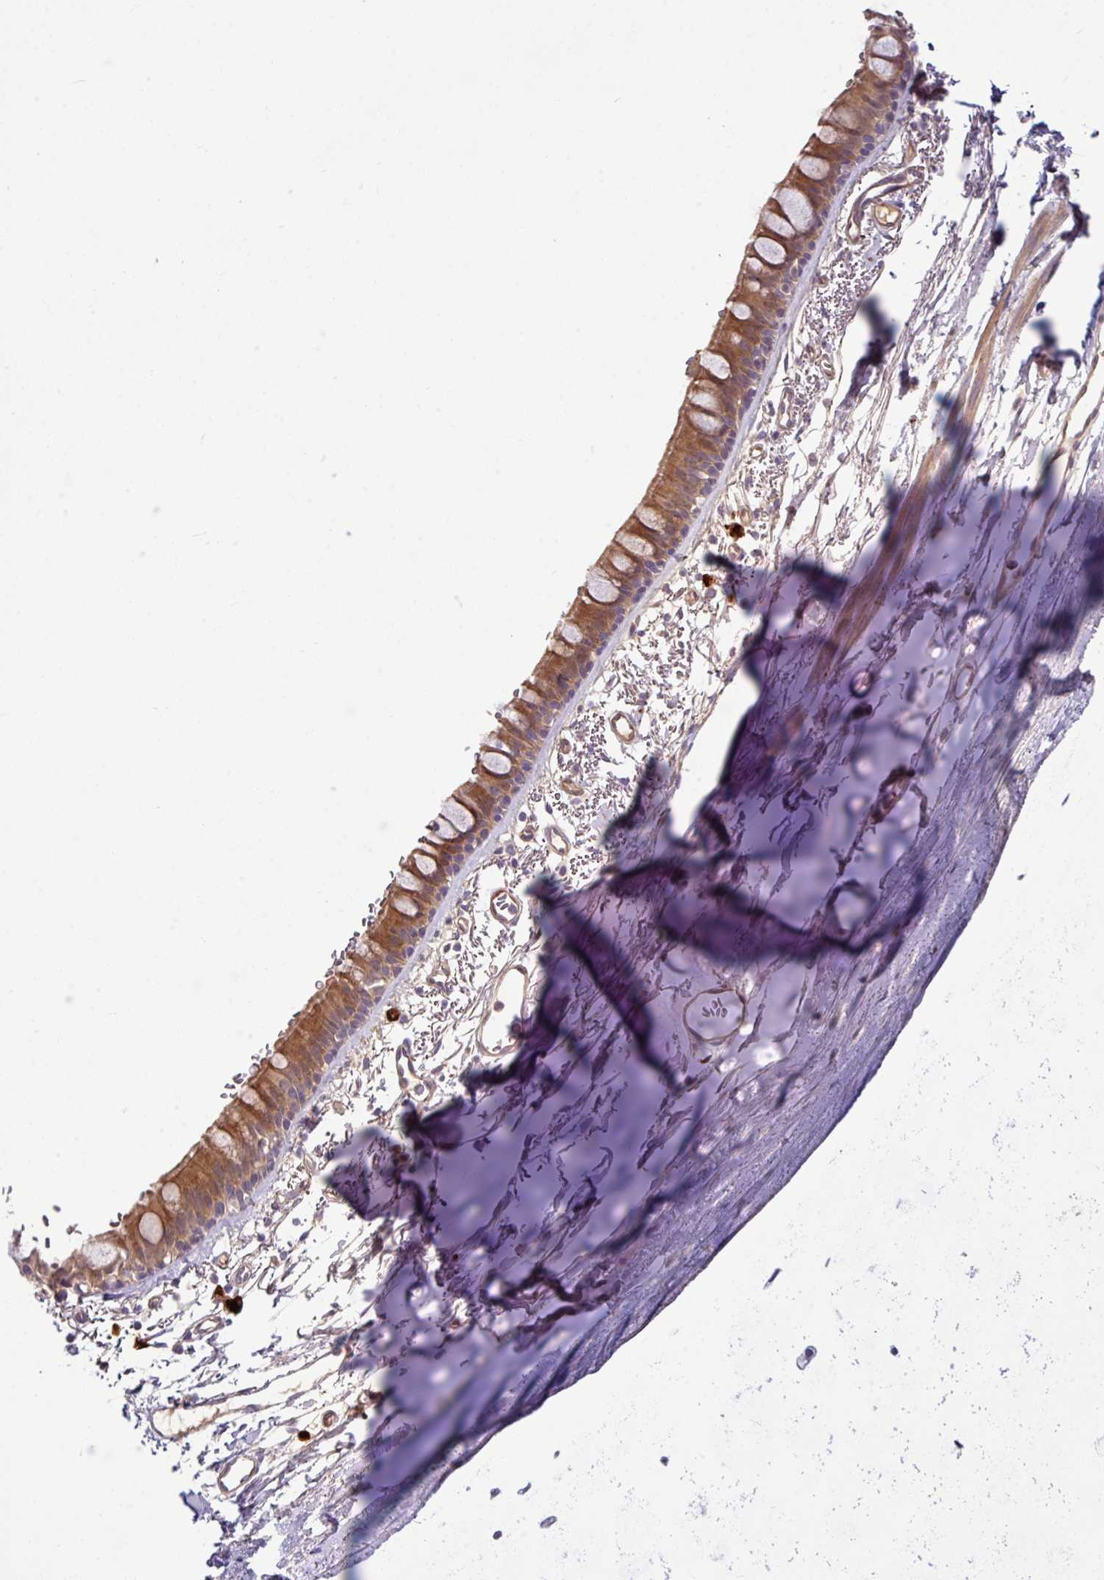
{"staining": {"intensity": "moderate", "quantity": ">75%", "location": "cytoplasmic/membranous"}, "tissue": "bronchus", "cell_type": "Respiratory epithelial cells", "image_type": "normal", "snomed": [{"axis": "morphology", "description": "Normal tissue, NOS"}, {"axis": "topography", "description": "Bronchus"}], "caption": "Bronchus was stained to show a protein in brown. There is medium levels of moderate cytoplasmic/membranous staining in about >75% of respiratory epithelial cells. The staining is performed using DAB (3,3'-diaminobenzidine) brown chromogen to label protein expression. The nuclei are counter-stained blue using hematoxylin.", "gene": "B4GALNT4", "patient": {"sex": "male", "age": 67}}